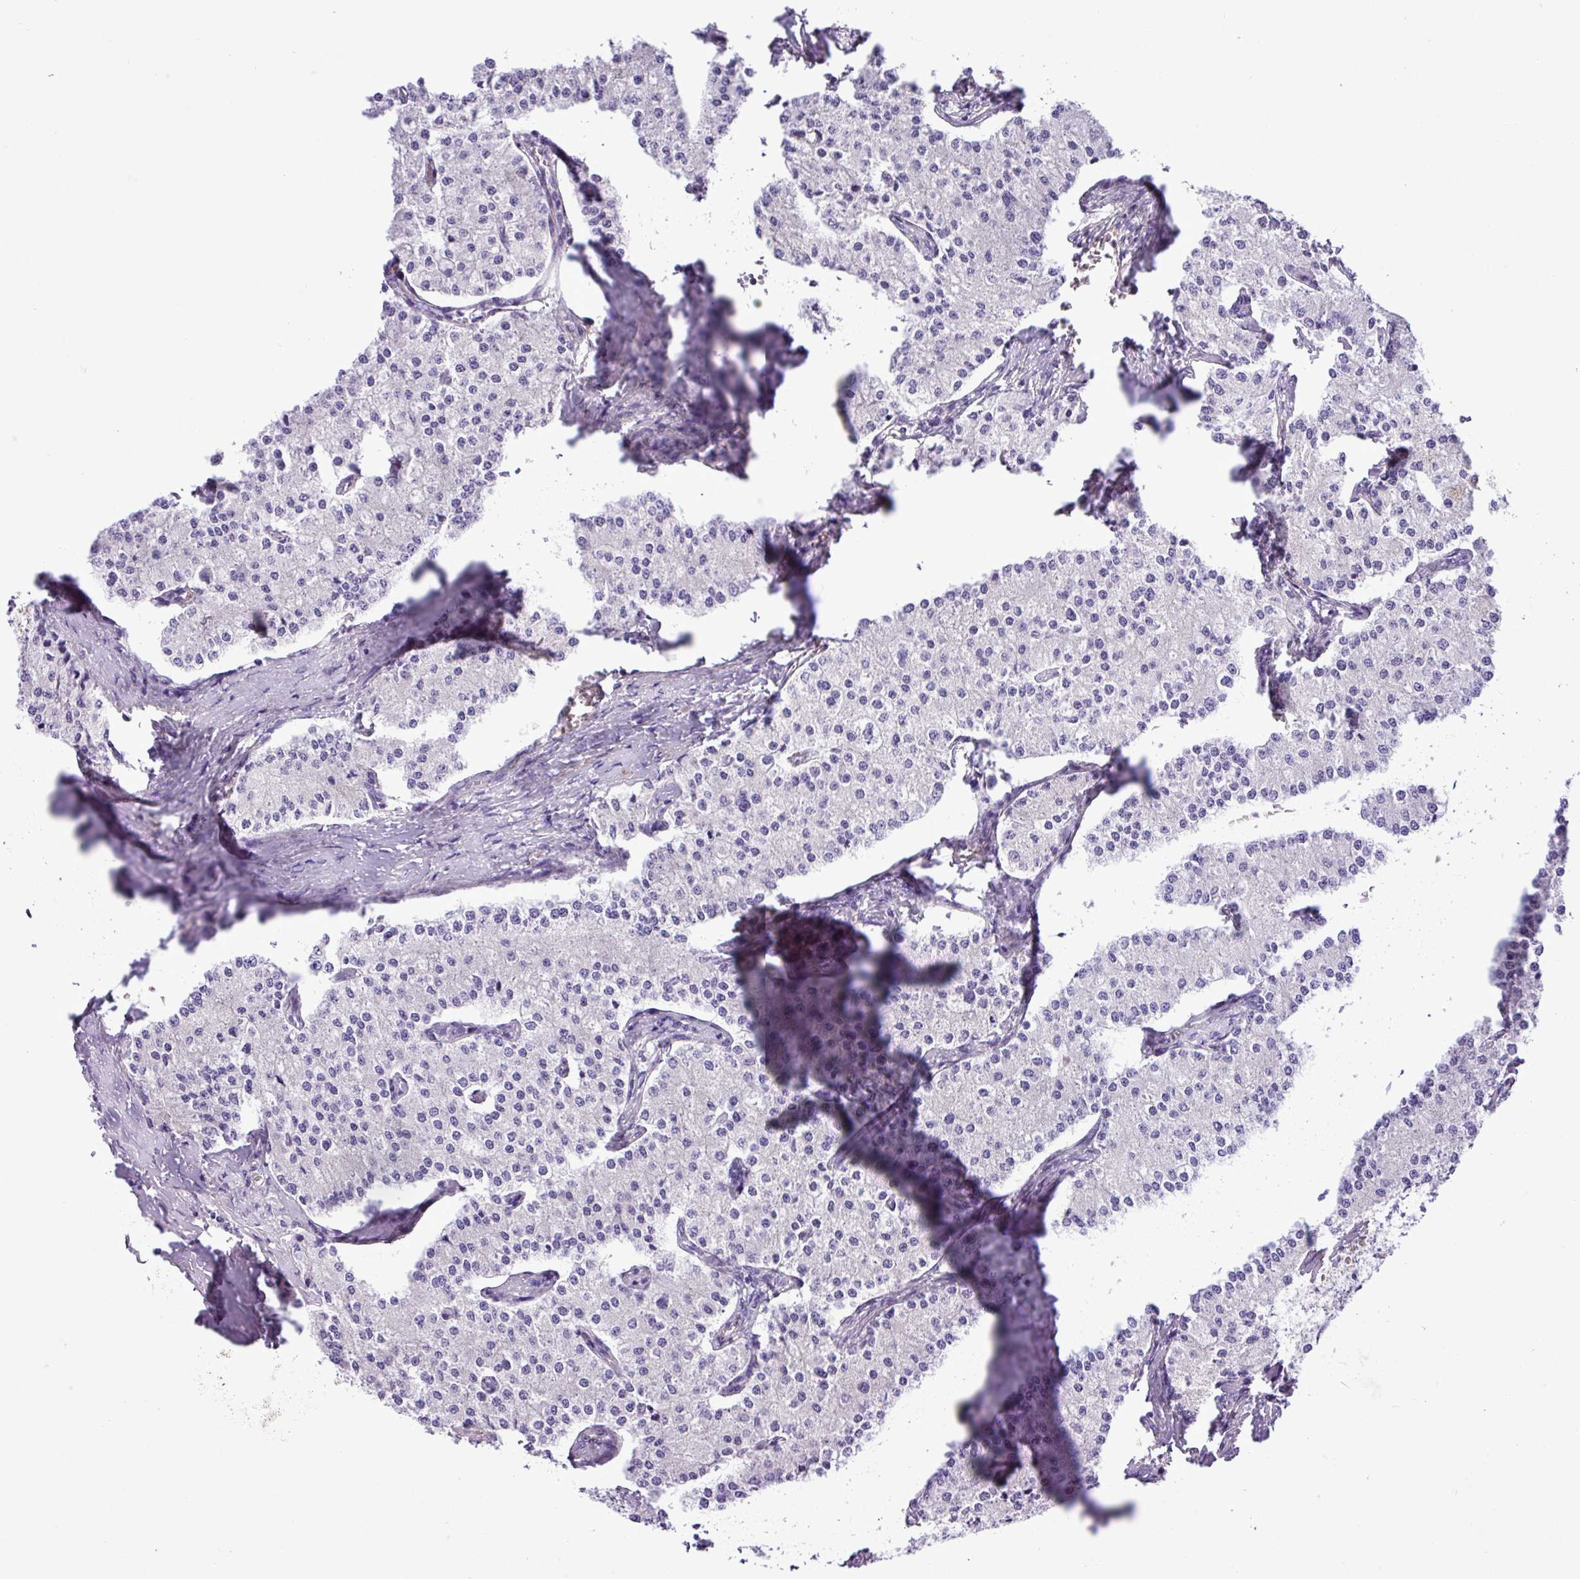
{"staining": {"intensity": "negative", "quantity": "none", "location": "none"}, "tissue": "carcinoid", "cell_type": "Tumor cells", "image_type": "cancer", "snomed": [{"axis": "morphology", "description": "Carcinoid, malignant, NOS"}, {"axis": "topography", "description": "Colon"}], "caption": "This is an IHC image of malignant carcinoid. There is no expression in tumor cells.", "gene": "C11orf91", "patient": {"sex": "female", "age": 52}}